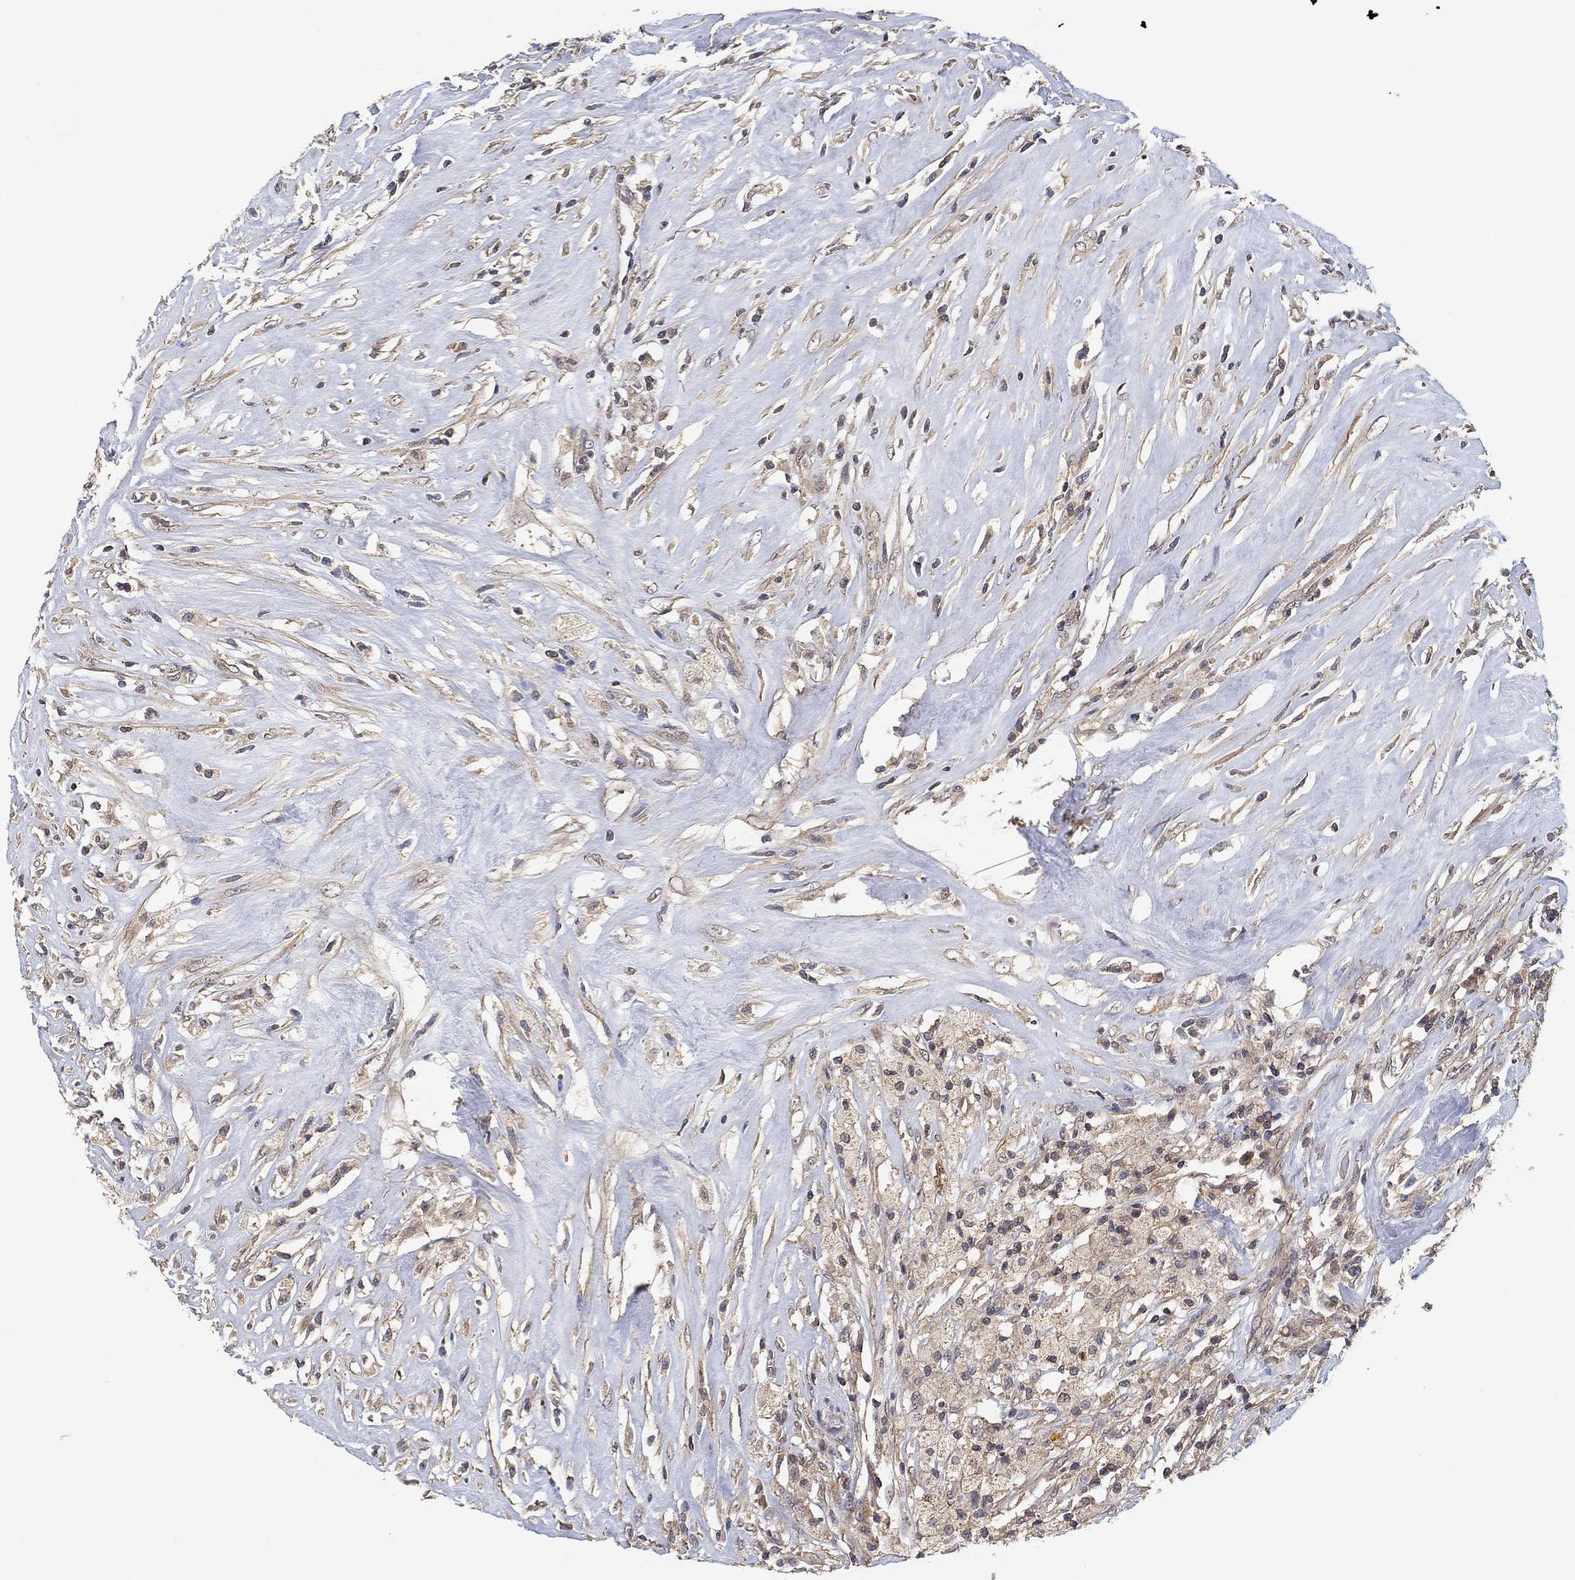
{"staining": {"intensity": "negative", "quantity": "none", "location": "none"}, "tissue": "testis cancer", "cell_type": "Tumor cells", "image_type": "cancer", "snomed": [{"axis": "morphology", "description": "Necrosis, NOS"}, {"axis": "morphology", "description": "Carcinoma, Embryonal, NOS"}, {"axis": "topography", "description": "Testis"}], "caption": "There is no significant staining in tumor cells of embryonal carcinoma (testis). The staining was performed using DAB (3,3'-diaminobenzidine) to visualize the protein expression in brown, while the nuclei were stained in blue with hematoxylin (Magnification: 20x).", "gene": "CCDC43", "patient": {"sex": "male", "age": 19}}